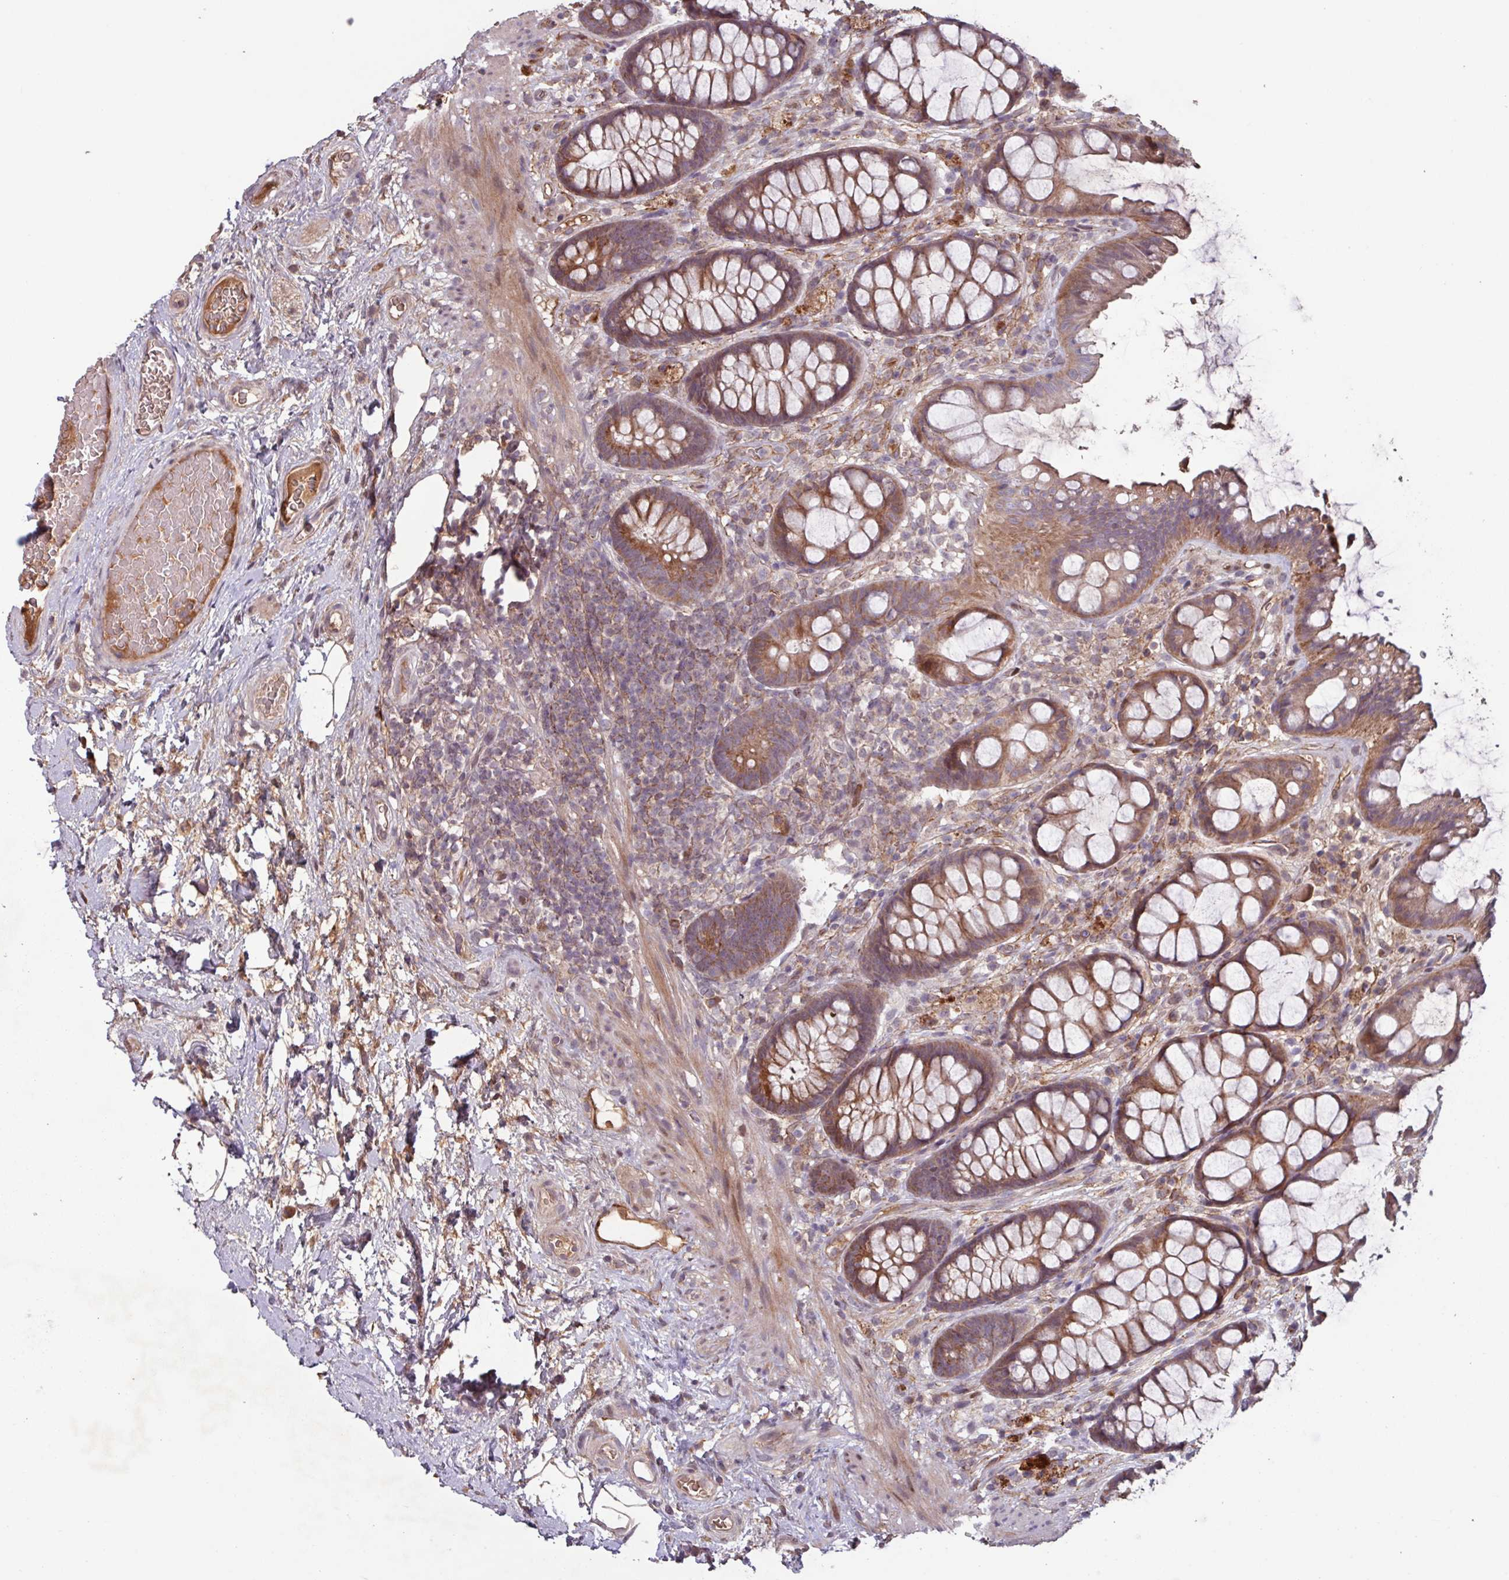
{"staining": {"intensity": "strong", "quantity": ">75%", "location": "cytoplasmic/membranous"}, "tissue": "rectum", "cell_type": "Glandular cells", "image_type": "normal", "snomed": [{"axis": "morphology", "description": "Normal tissue, NOS"}, {"axis": "topography", "description": "Rectum"}], "caption": "Immunohistochemical staining of unremarkable rectum demonstrates high levels of strong cytoplasmic/membranous positivity in approximately >75% of glandular cells.", "gene": "TMEM88", "patient": {"sex": "female", "age": 67}}